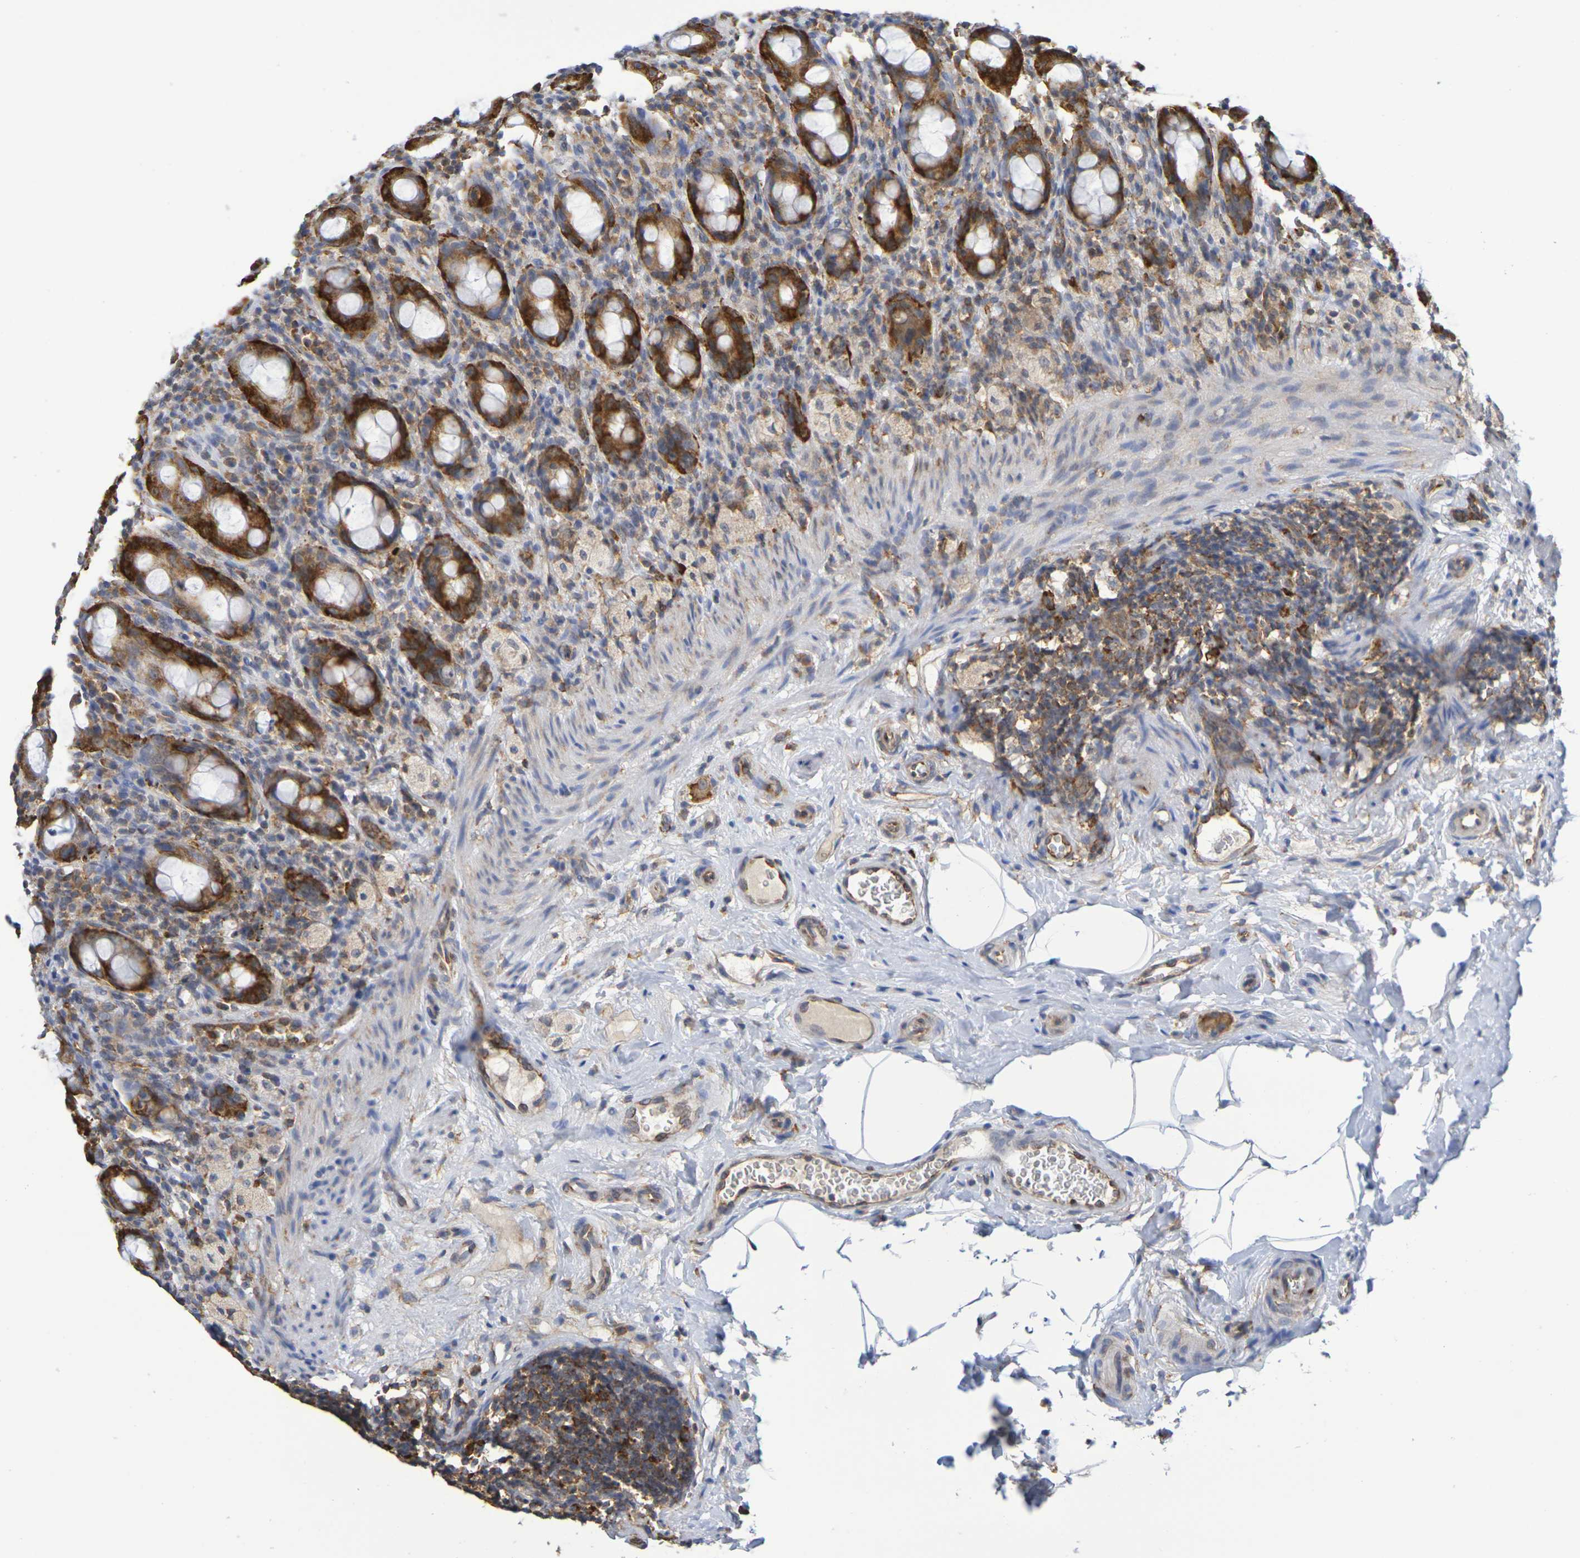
{"staining": {"intensity": "strong", "quantity": ">75%", "location": "cytoplasmic/membranous"}, "tissue": "rectum", "cell_type": "Glandular cells", "image_type": "normal", "snomed": [{"axis": "morphology", "description": "Normal tissue, NOS"}, {"axis": "topography", "description": "Rectum"}], "caption": "High-magnification brightfield microscopy of normal rectum stained with DAB (brown) and counterstained with hematoxylin (blue). glandular cells exhibit strong cytoplasmic/membranous expression is appreciated in approximately>75% of cells. Using DAB (3,3'-diaminobenzidine) (brown) and hematoxylin (blue) stains, captured at high magnification using brightfield microscopy.", "gene": "CHRNB1", "patient": {"sex": "male", "age": 44}}